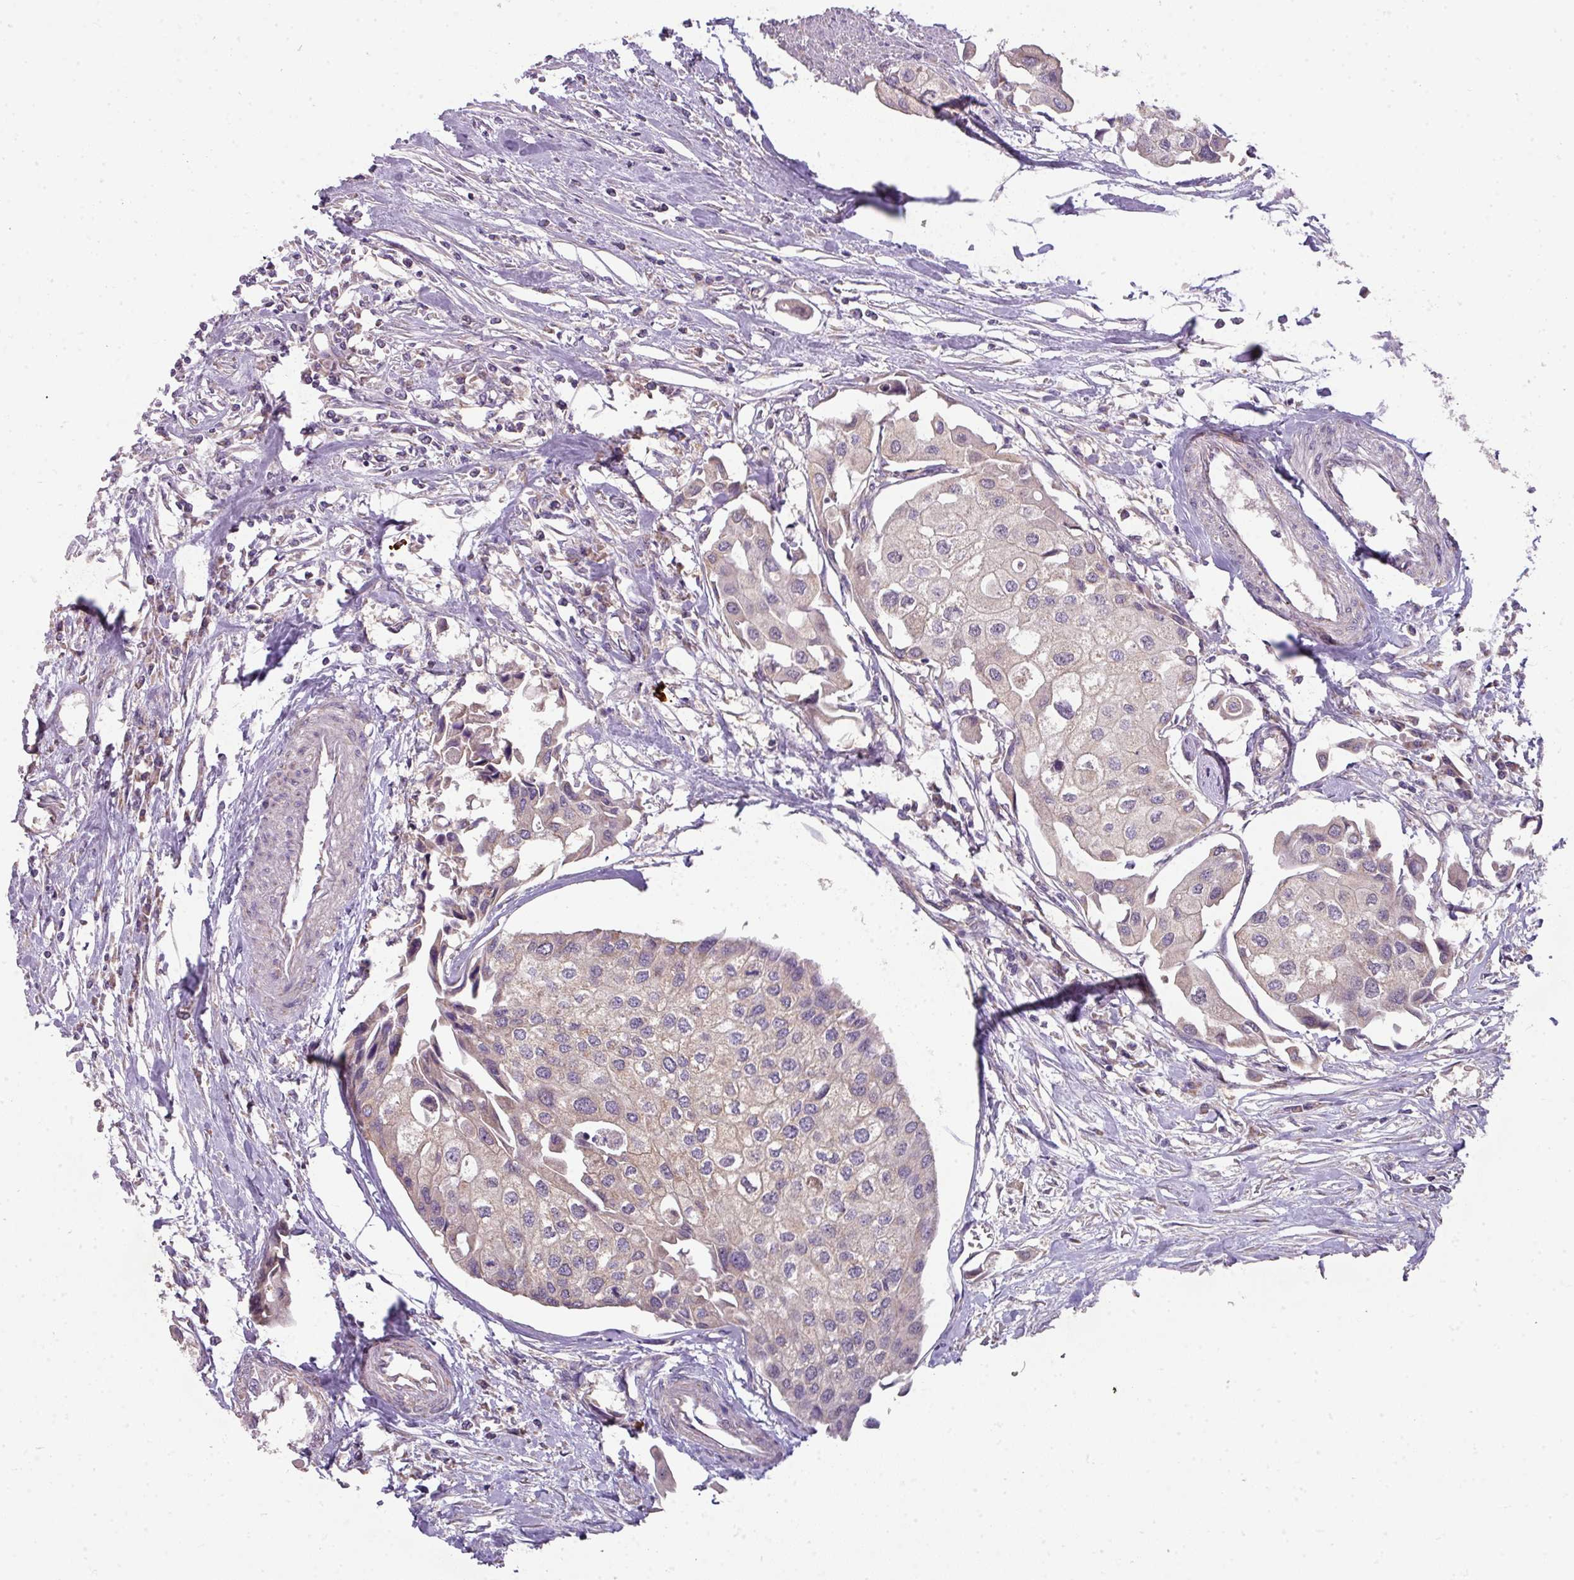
{"staining": {"intensity": "weak", "quantity": "25%-75%", "location": "cytoplasmic/membranous"}, "tissue": "urothelial cancer", "cell_type": "Tumor cells", "image_type": "cancer", "snomed": [{"axis": "morphology", "description": "Urothelial carcinoma, High grade"}, {"axis": "topography", "description": "Urinary bladder"}], "caption": "IHC photomicrograph of neoplastic tissue: human high-grade urothelial carcinoma stained using IHC exhibits low levels of weak protein expression localized specifically in the cytoplasmic/membranous of tumor cells, appearing as a cytoplasmic/membranous brown color.", "gene": "PALS2", "patient": {"sex": "male", "age": 64}}